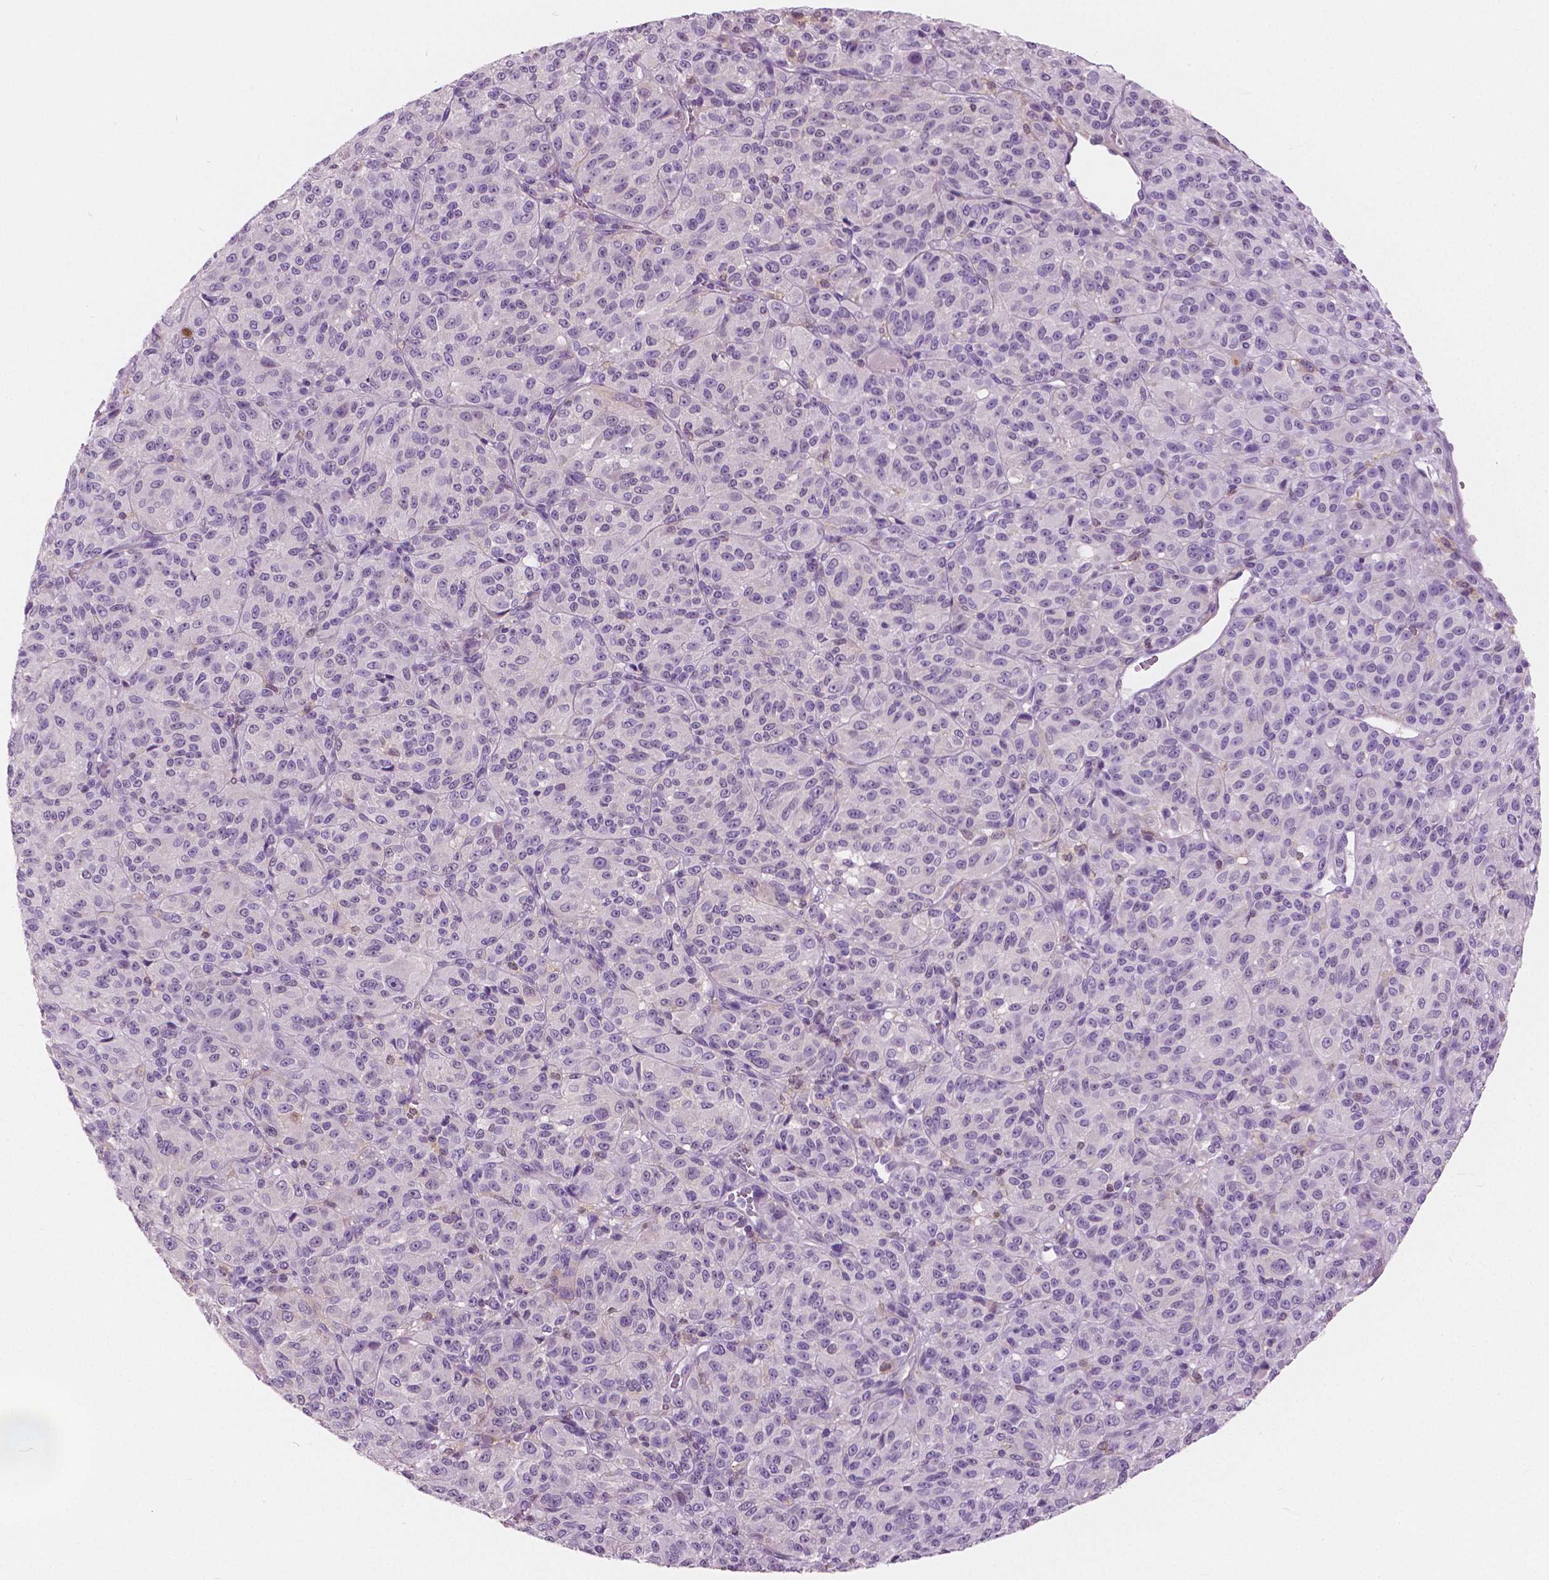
{"staining": {"intensity": "negative", "quantity": "none", "location": "none"}, "tissue": "melanoma", "cell_type": "Tumor cells", "image_type": "cancer", "snomed": [{"axis": "morphology", "description": "Malignant melanoma, Metastatic site"}, {"axis": "topography", "description": "Brain"}], "caption": "An image of melanoma stained for a protein shows no brown staining in tumor cells. (Stains: DAB immunohistochemistry with hematoxylin counter stain, Microscopy: brightfield microscopy at high magnification).", "gene": "GALM", "patient": {"sex": "female", "age": 56}}